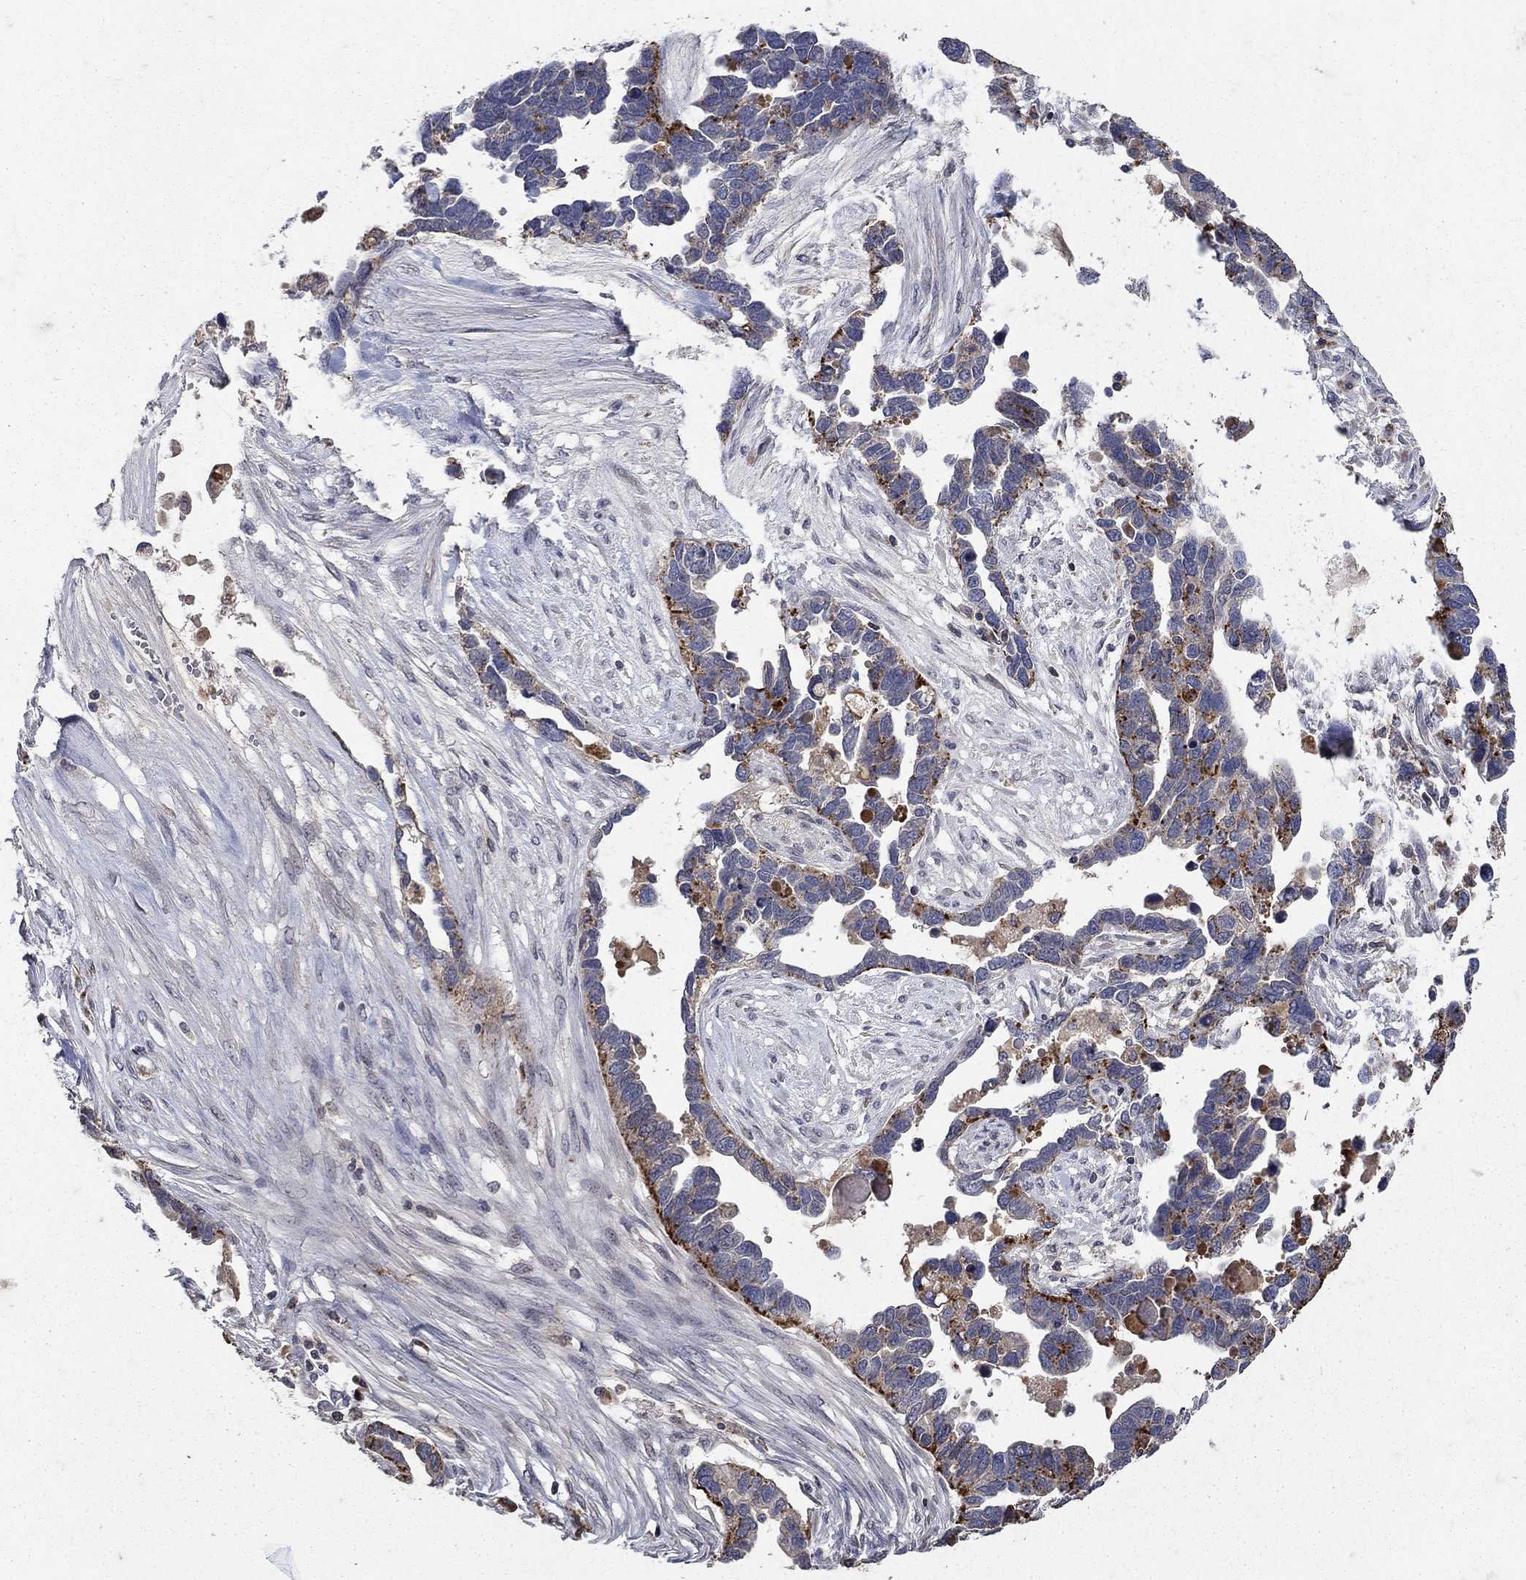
{"staining": {"intensity": "strong", "quantity": "<25%", "location": "cytoplasmic/membranous"}, "tissue": "ovarian cancer", "cell_type": "Tumor cells", "image_type": "cancer", "snomed": [{"axis": "morphology", "description": "Cystadenocarcinoma, serous, NOS"}, {"axis": "topography", "description": "Ovary"}], "caption": "High-power microscopy captured an immunohistochemistry (IHC) image of ovarian serous cystadenocarcinoma, revealing strong cytoplasmic/membranous positivity in approximately <25% of tumor cells.", "gene": "NPC2", "patient": {"sex": "female", "age": 54}}